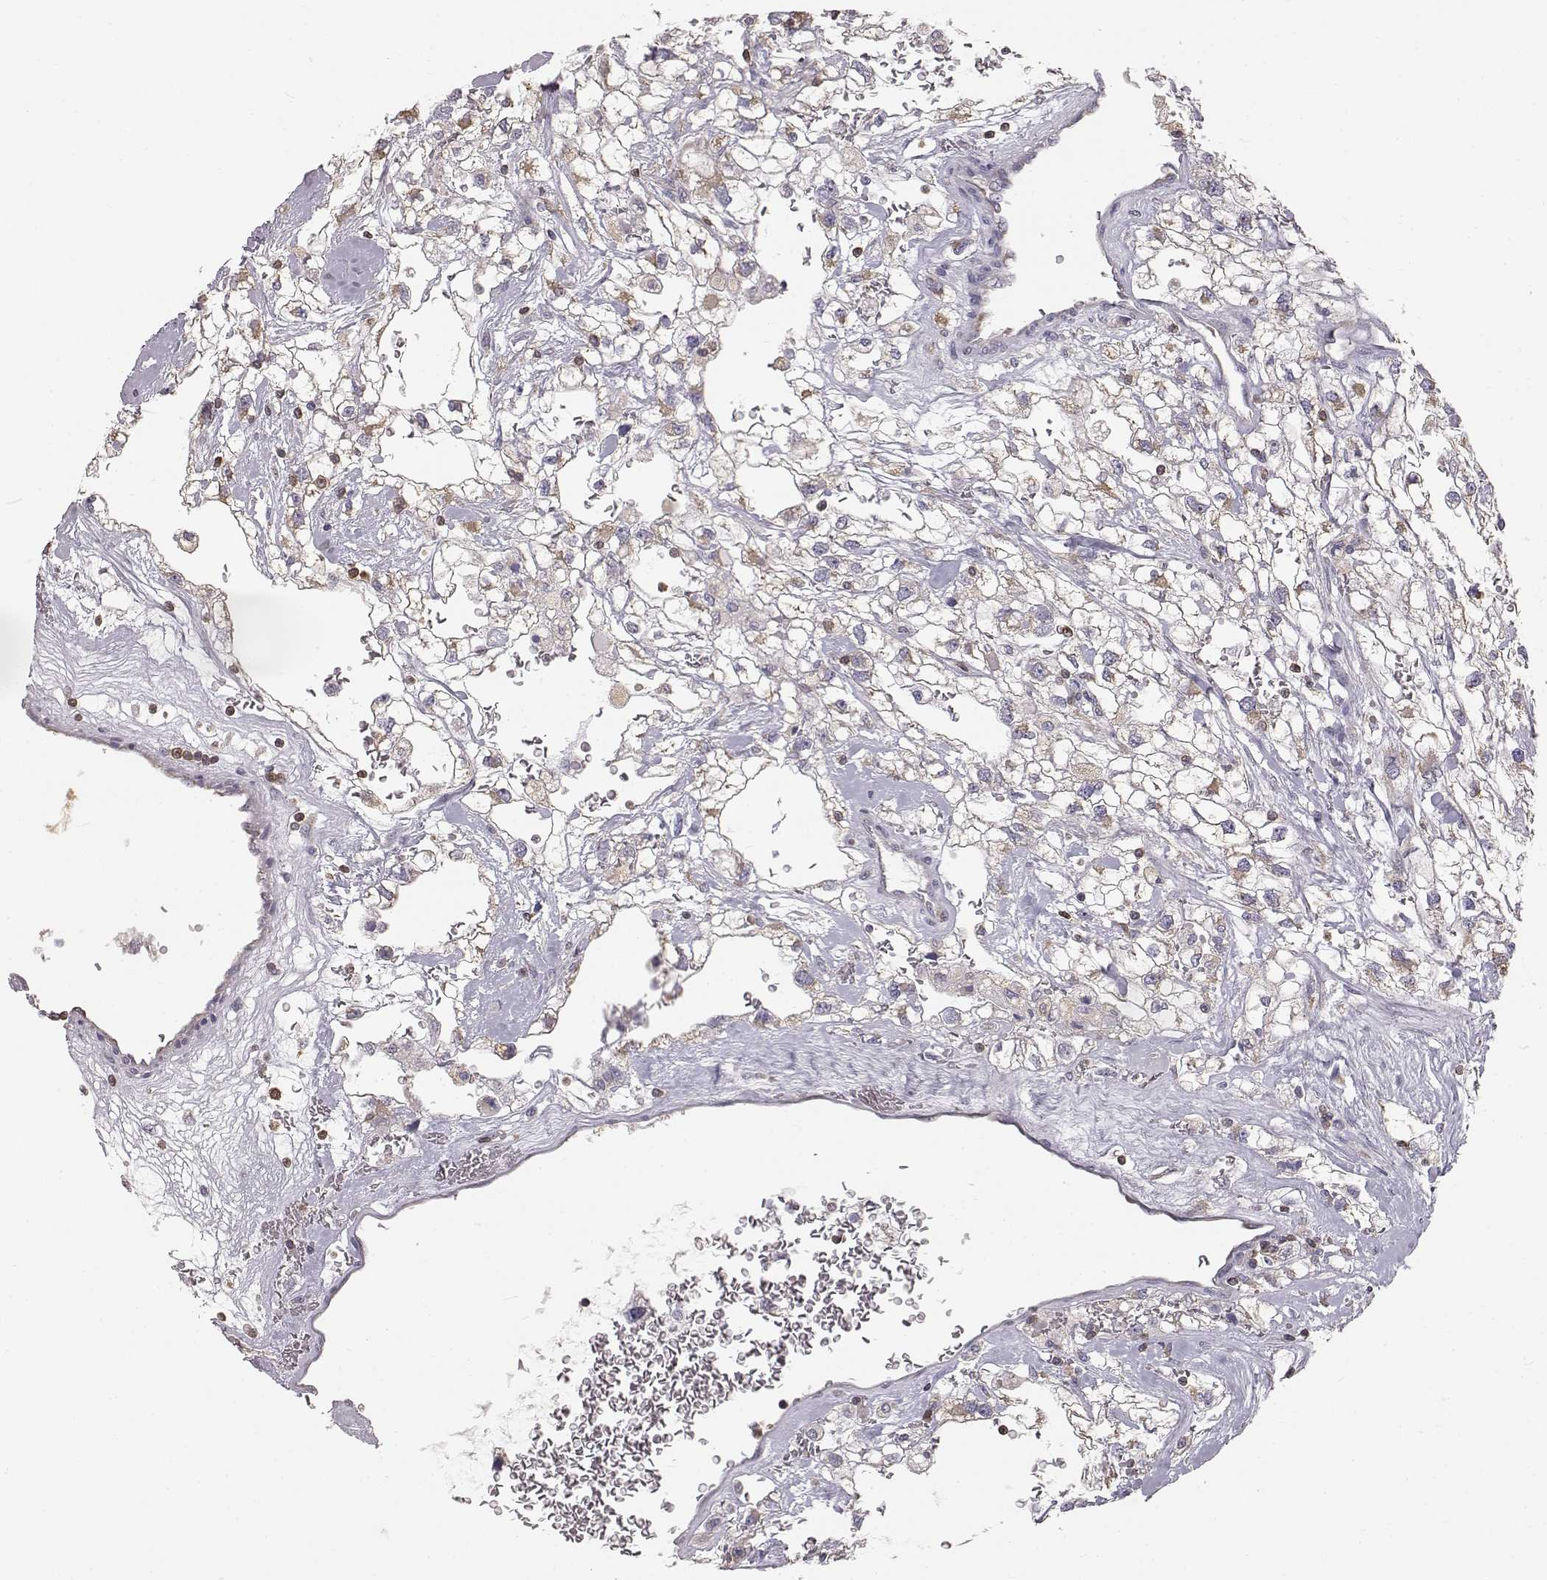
{"staining": {"intensity": "weak", "quantity": "25%-75%", "location": "cytoplasmic/membranous"}, "tissue": "renal cancer", "cell_type": "Tumor cells", "image_type": "cancer", "snomed": [{"axis": "morphology", "description": "Adenocarcinoma, NOS"}, {"axis": "topography", "description": "Kidney"}], "caption": "Protein analysis of renal adenocarcinoma tissue displays weak cytoplasmic/membranous expression in about 25%-75% of tumor cells.", "gene": "GRAP2", "patient": {"sex": "male", "age": 59}}